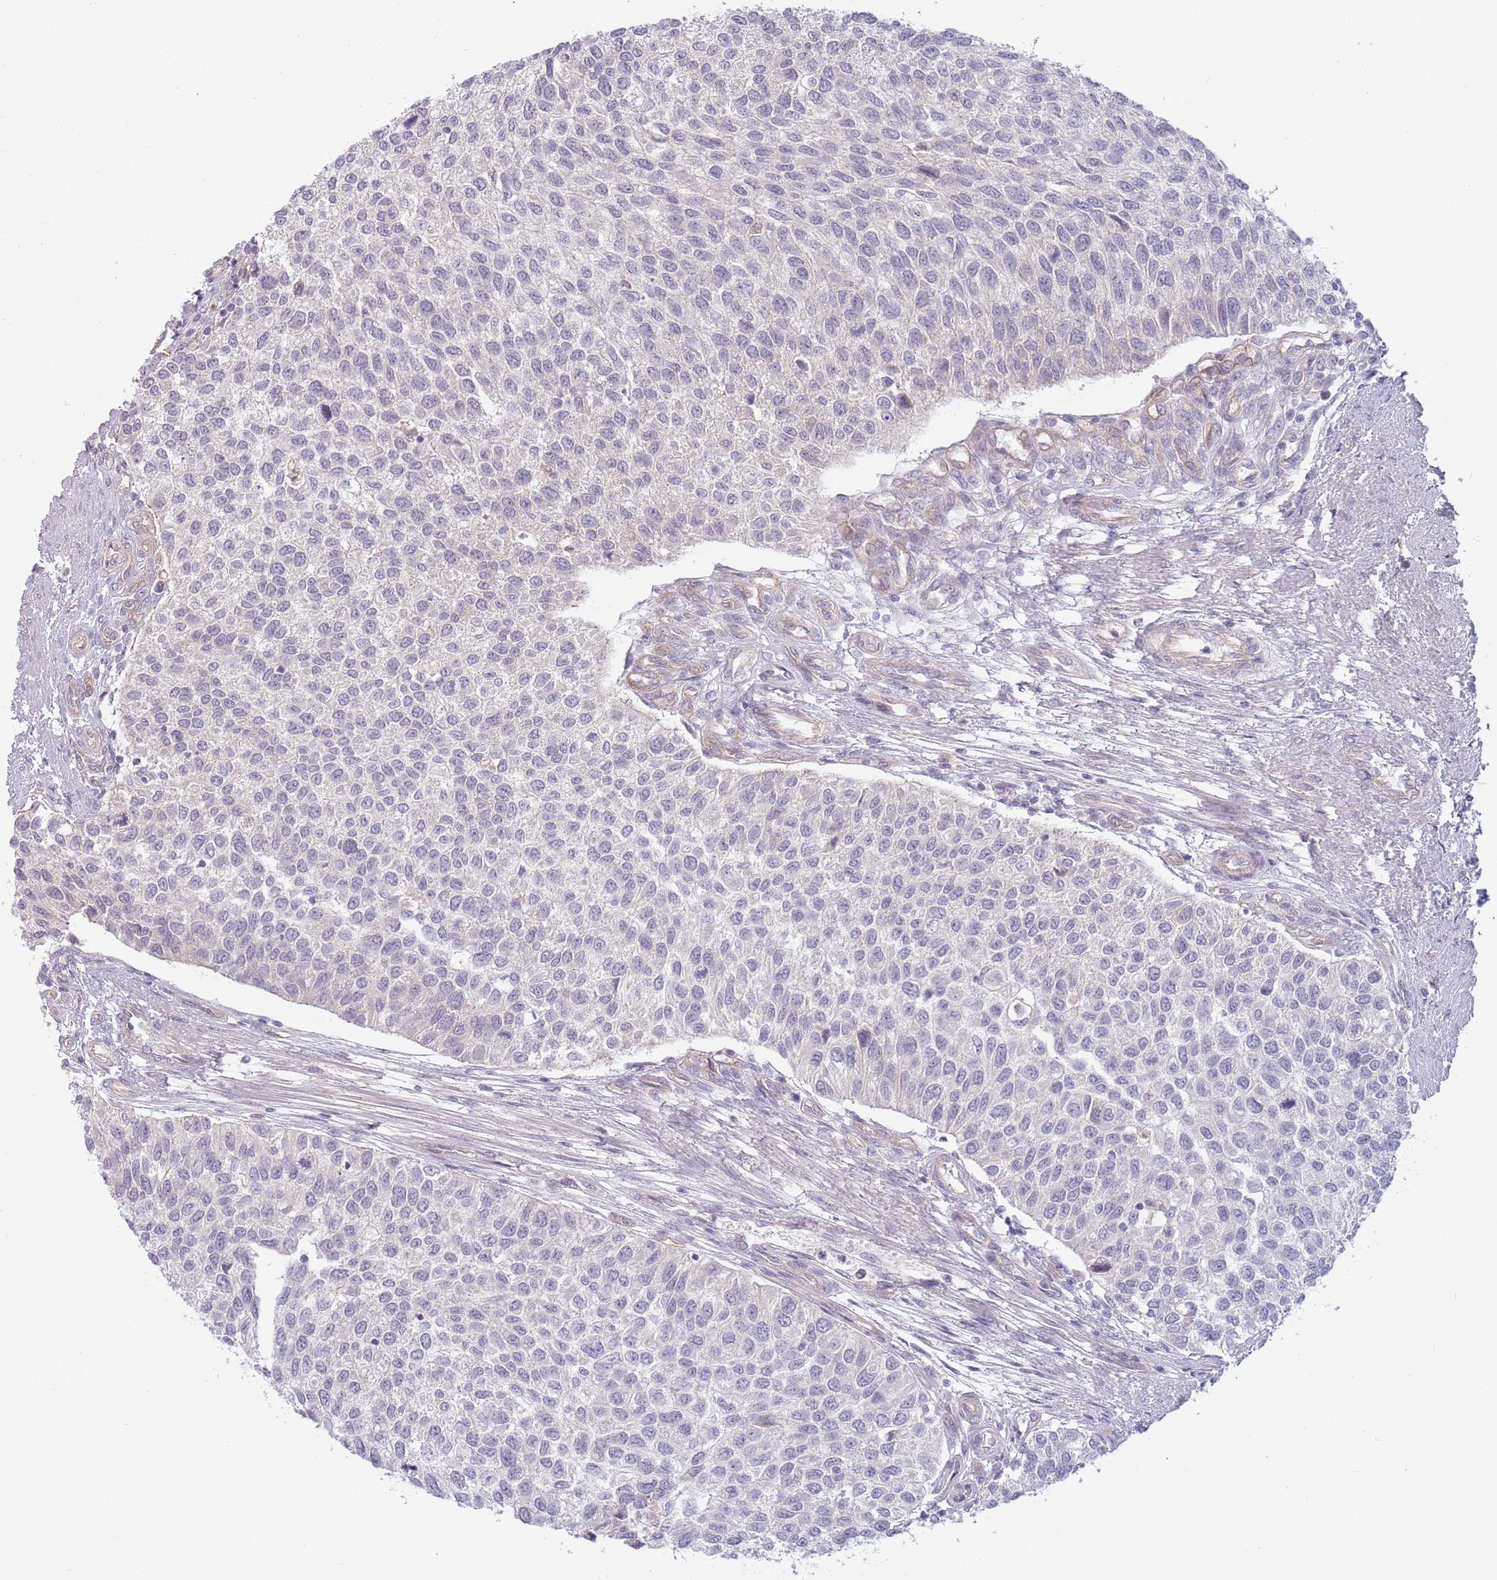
{"staining": {"intensity": "negative", "quantity": "none", "location": "none"}, "tissue": "urothelial cancer", "cell_type": "Tumor cells", "image_type": "cancer", "snomed": [{"axis": "morphology", "description": "Urothelial carcinoma, NOS"}, {"axis": "topography", "description": "Urinary bladder"}], "caption": "IHC image of human transitional cell carcinoma stained for a protein (brown), which demonstrates no staining in tumor cells.", "gene": "SAV1", "patient": {"sex": "male", "age": 55}}